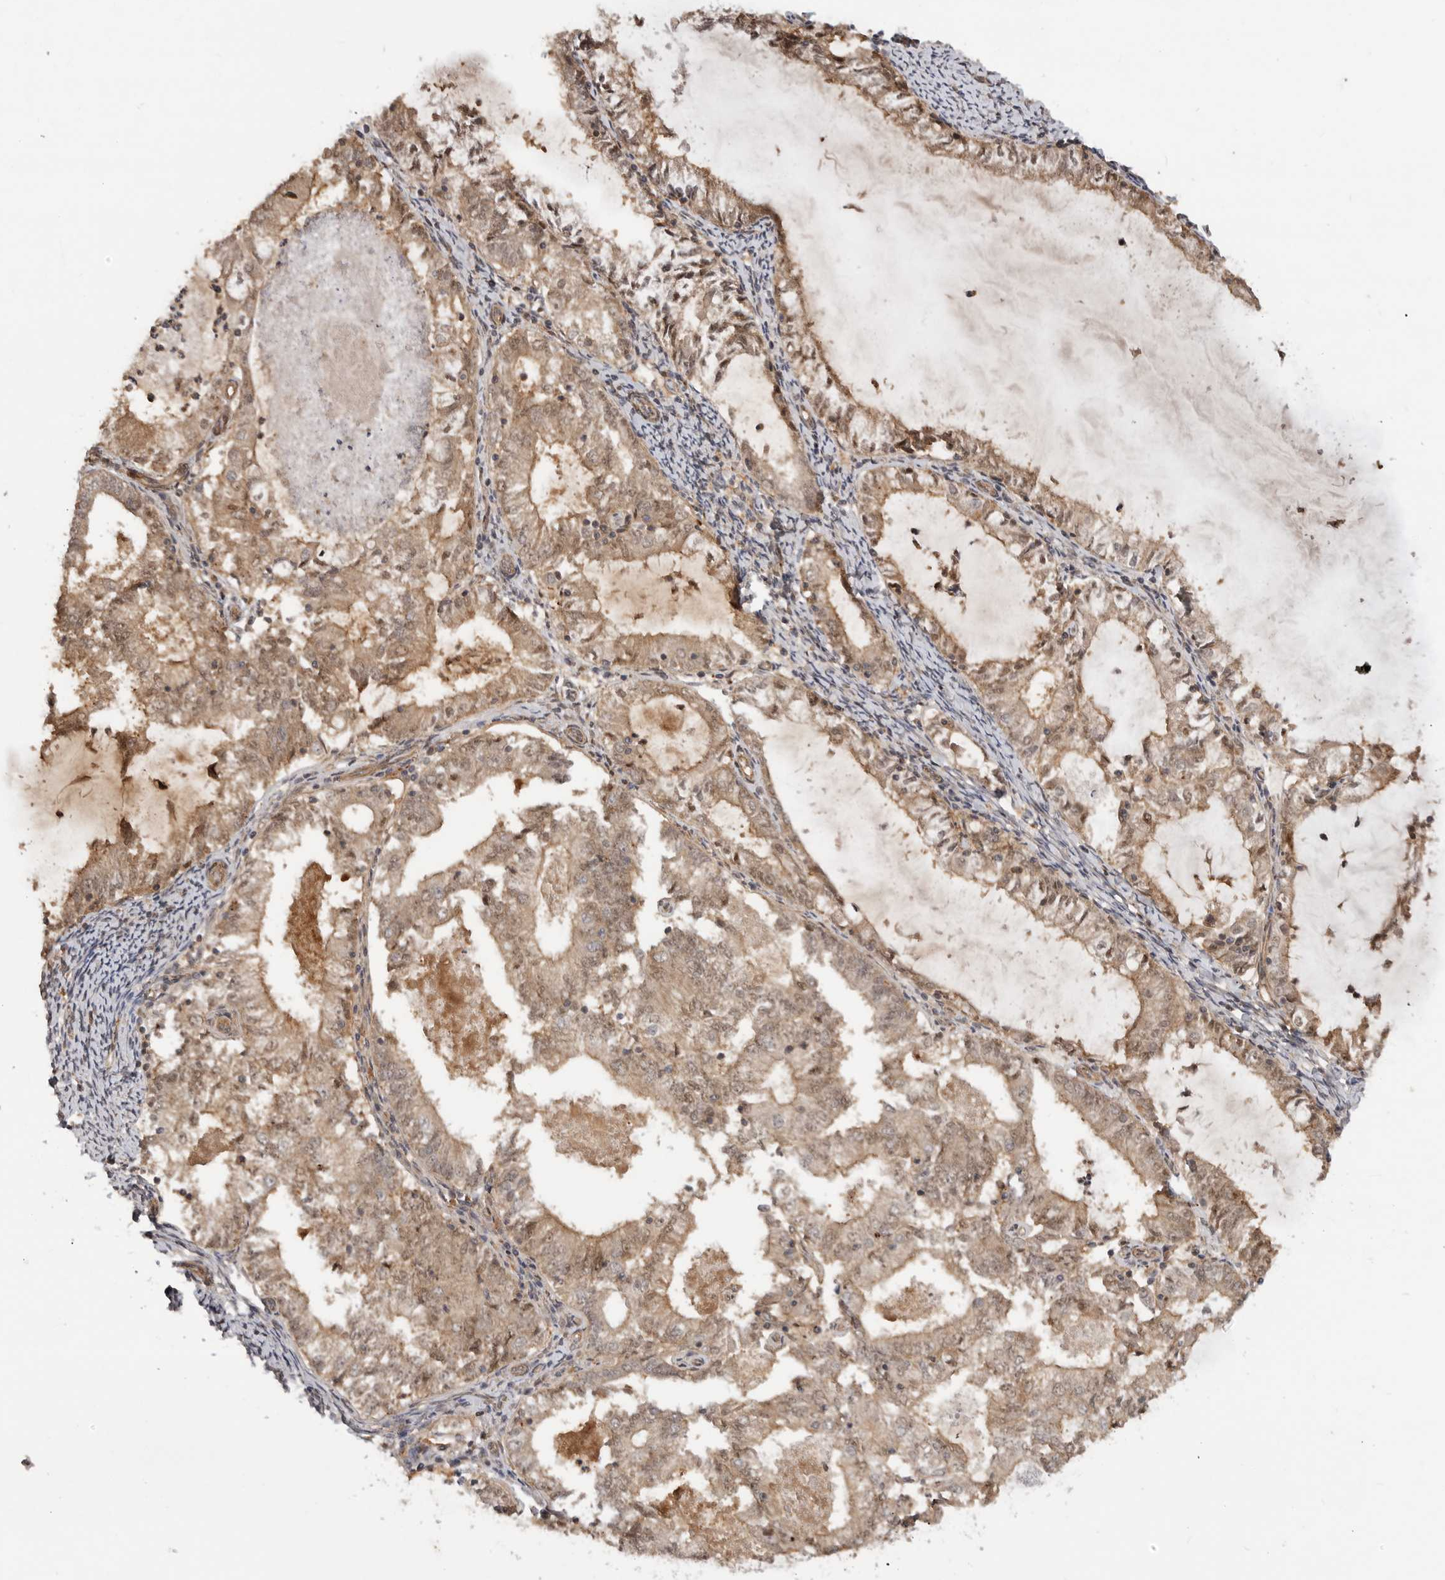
{"staining": {"intensity": "weak", "quantity": ">75%", "location": "cytoplasmic/membranous"}, "tissue": "endometrial cancer", "cell_type": "Tumor cells", "image_type": "cancer", "snomed": [{"axis": "morphology", "description": "Adenocarcinoma, NOS"}, {"axis": "topography", "description": "Endometrium"}], "caption": "Adenocarcinoma (endometrial) stained for a protein (brown) displays weak cytoplasmic/membranous positive expression in approximately >75% of tumor cells.", "gene": "ADPRS", "patient": {"sex": "female", "age": 57}}